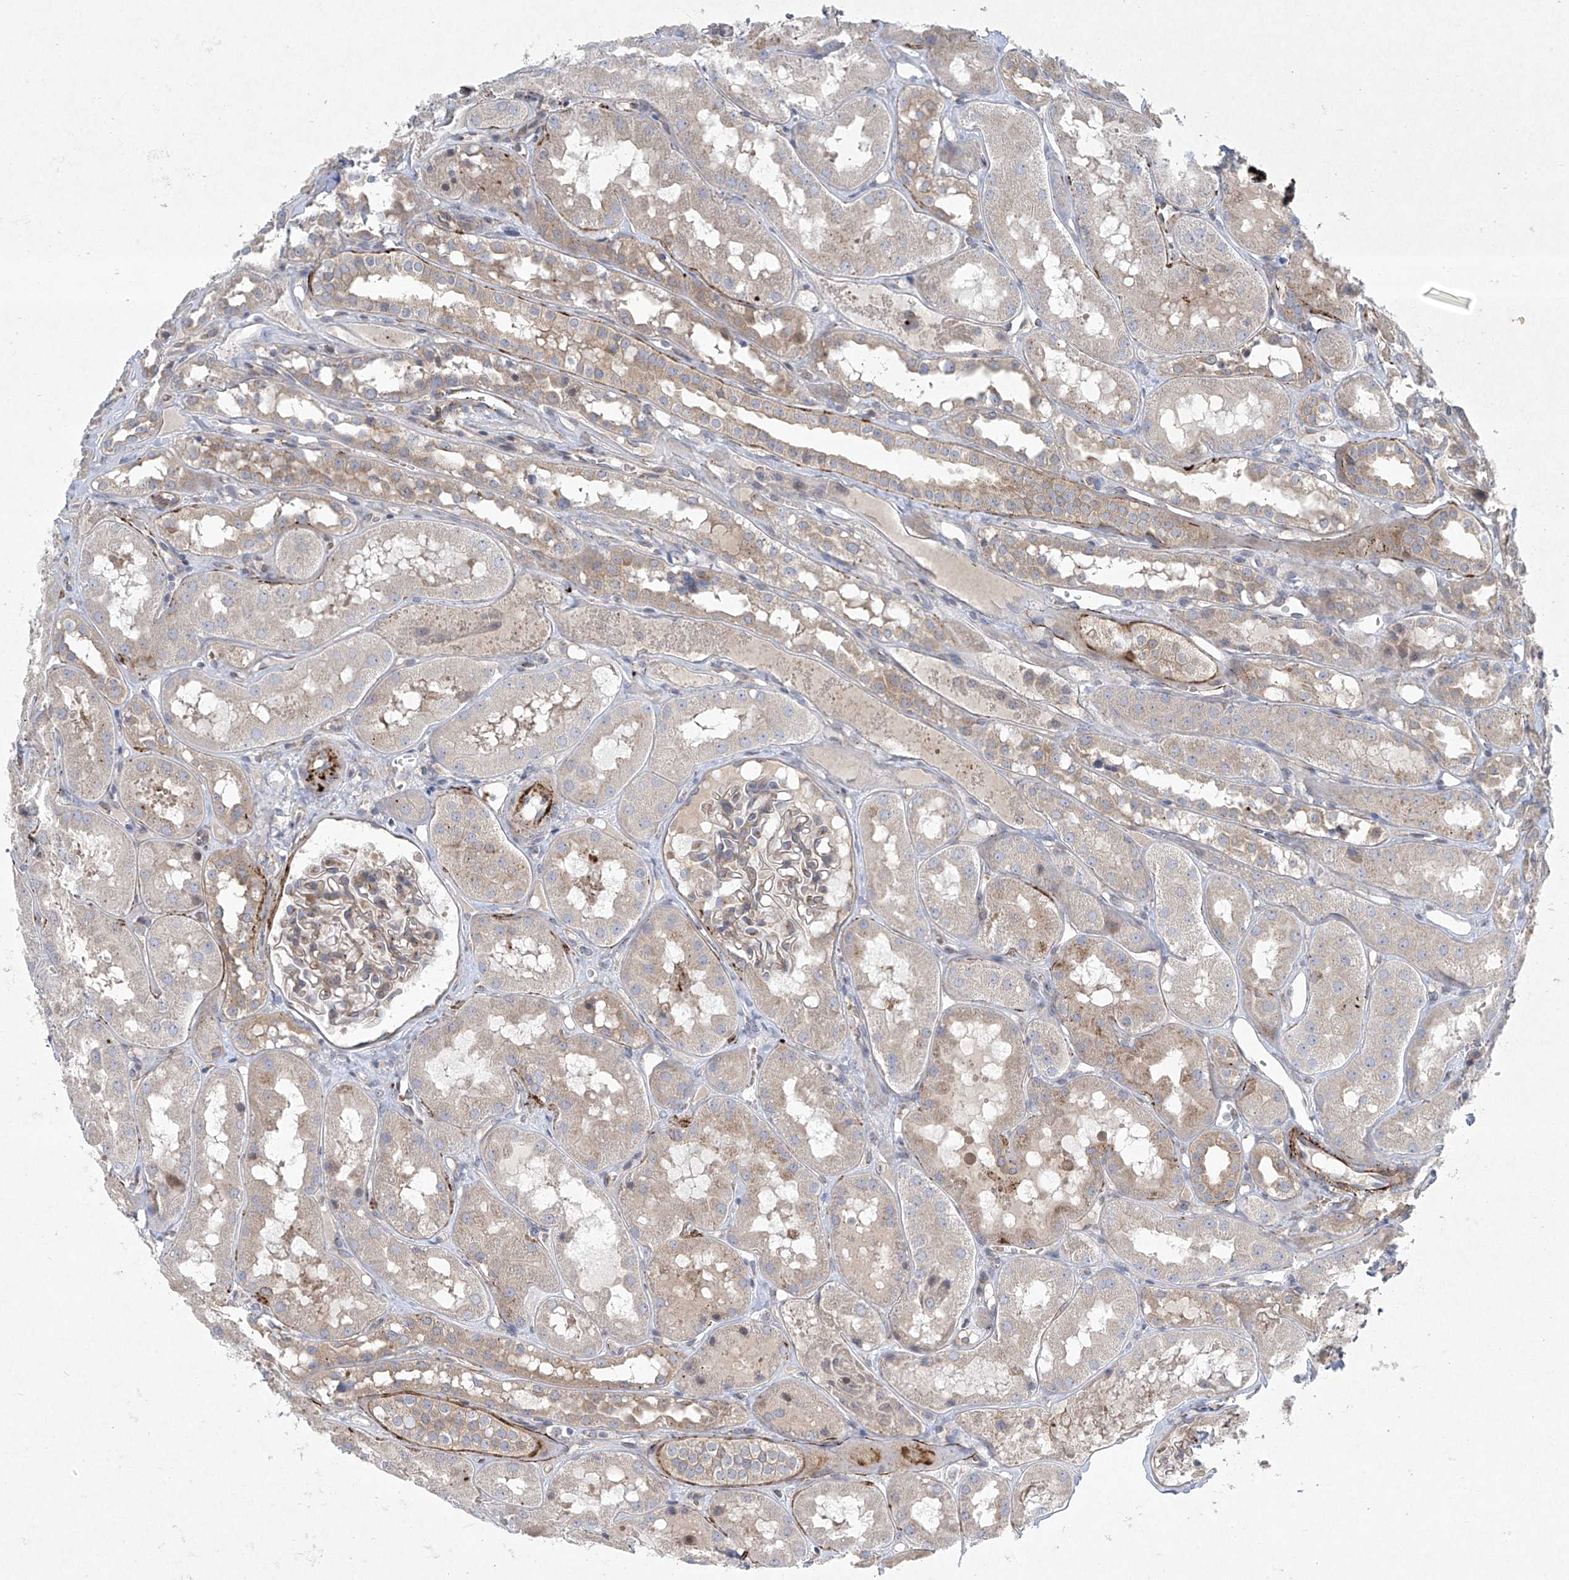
{"staining": {"intensity": "negative", "quantity": "none", "location": "none"}, "tissue": "kidney", "cell_type": "Cells in glomeruli", "image_type": "normal", "snomed": [{"axis": "morphology", "description": "Normal tissue, NOS"}, {"axis": "topography", "description": "Kidney"}], "caption": "Kidney stained for a protein using IHC displays no positivity cells in glomeruli.", "gene": "TJAP1", "patient": {"sex": "male", "age": 16}}